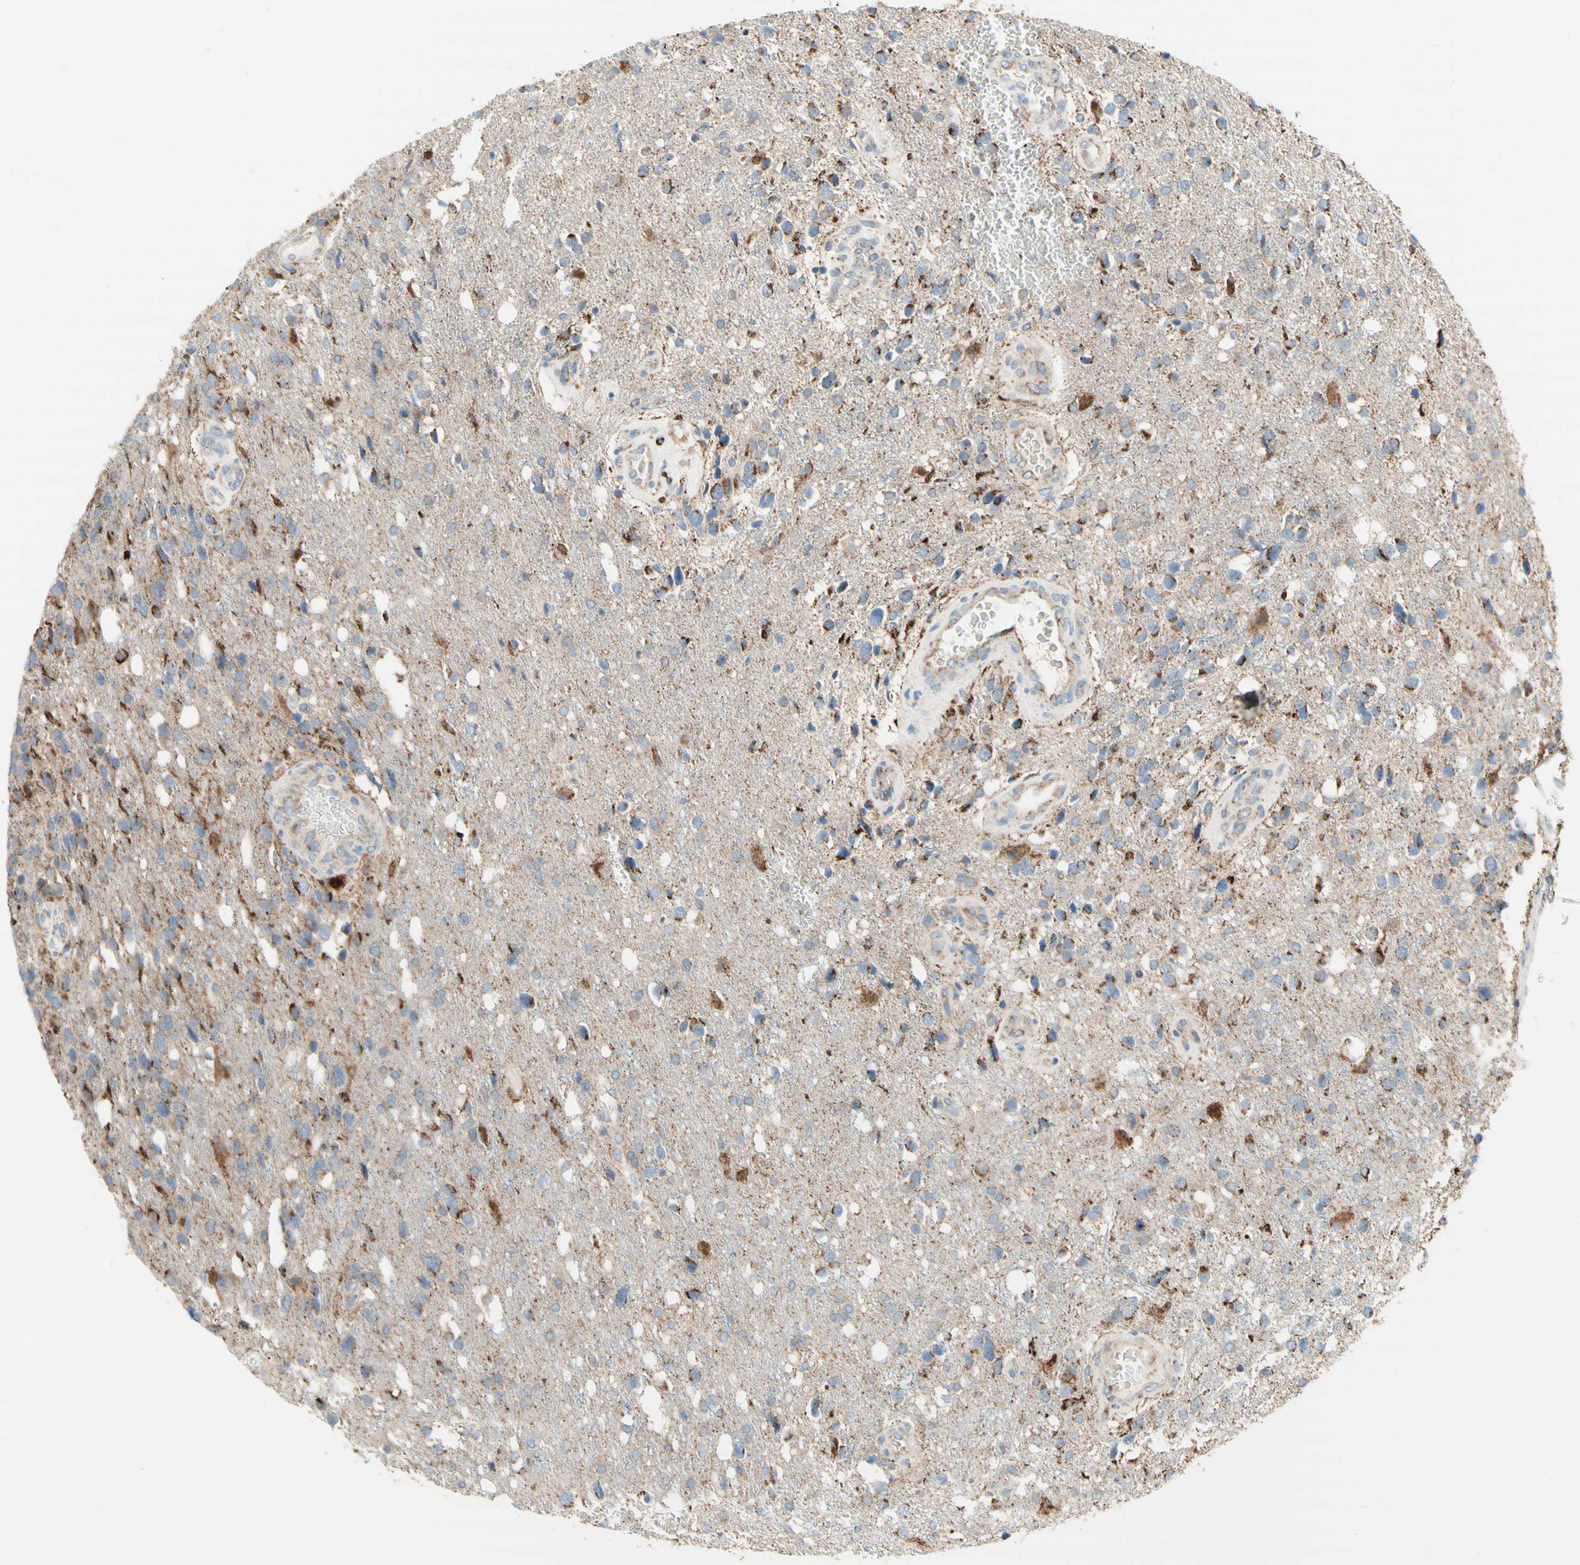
{"staining": {"intensity": "moderate", "quantity": "25%-75%", "location": "cytoplasmic/membranous"}, "tissue": "glioma", "cell_type": "Tumor cells", "image_type": "cancer", "snomed": [{"axis": "morphology", "description": "Glioma, malignant, High grade"}, {"axis": "topography", "description": "Brain"}], "caption": "This is an image of immunohistochemistry (IHC) staining of glioma, which shows moderate positivity in the cytoplasmic/membranous of tumor cells.", "gene": "URB2", "patient": {"sex": "female", "age": 58}}